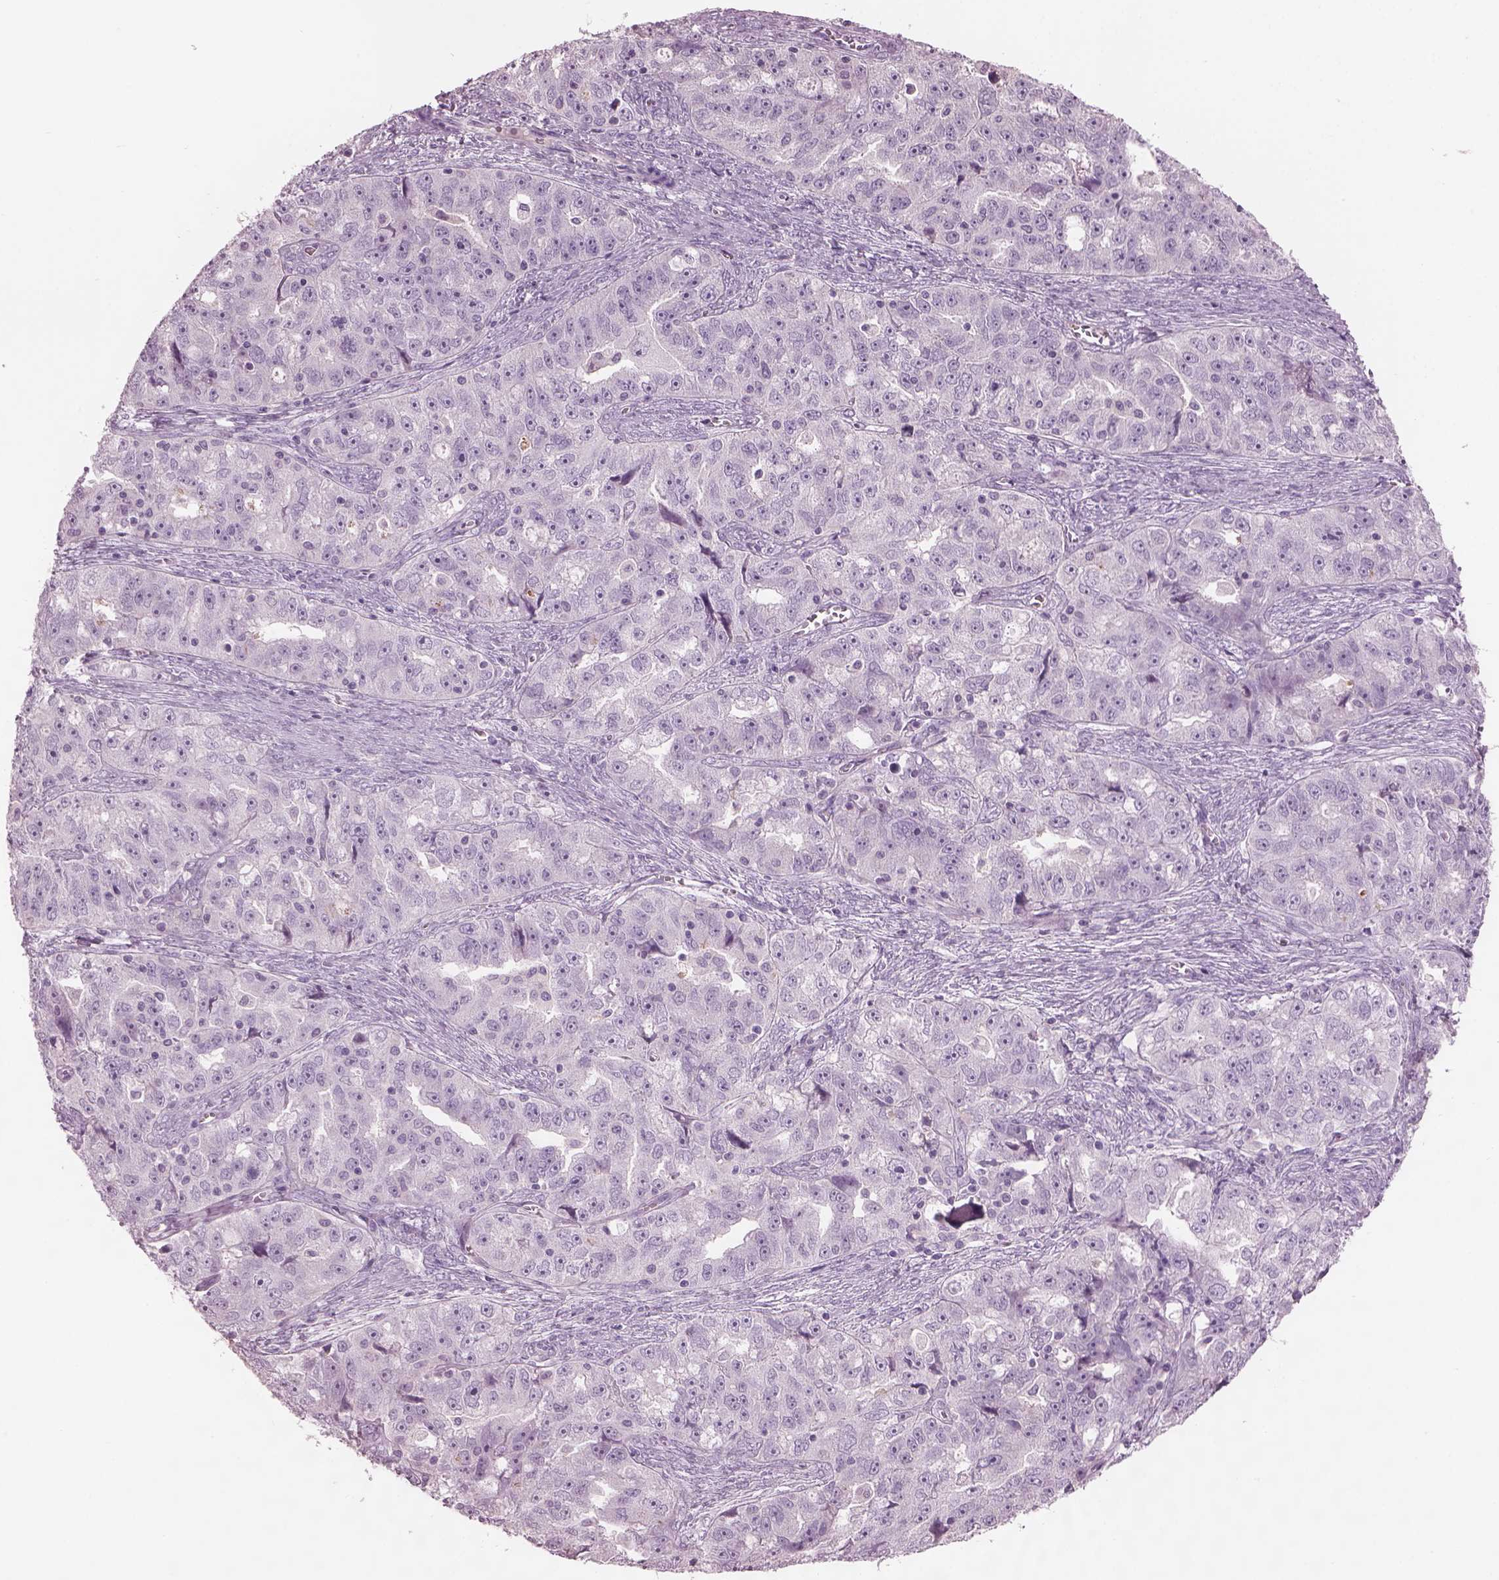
{"staining": {"intensity": "negative", "quantity": "none", "location": "none"}, "tissue": "ovarian cancer", "cell_type": "Tumor cells", "image_type": "cancer", "snomed": [{"axis": "morphology", "description": "Cystadenocarcinoma, serous, NOS"}, {"axis": "topography", "description": "Ovary"}], "caption": "There is no significant expression in tumor cells of ovarian cancer.", "gene": "PACRG", "patient": {"sex": "female", "age": 51}}